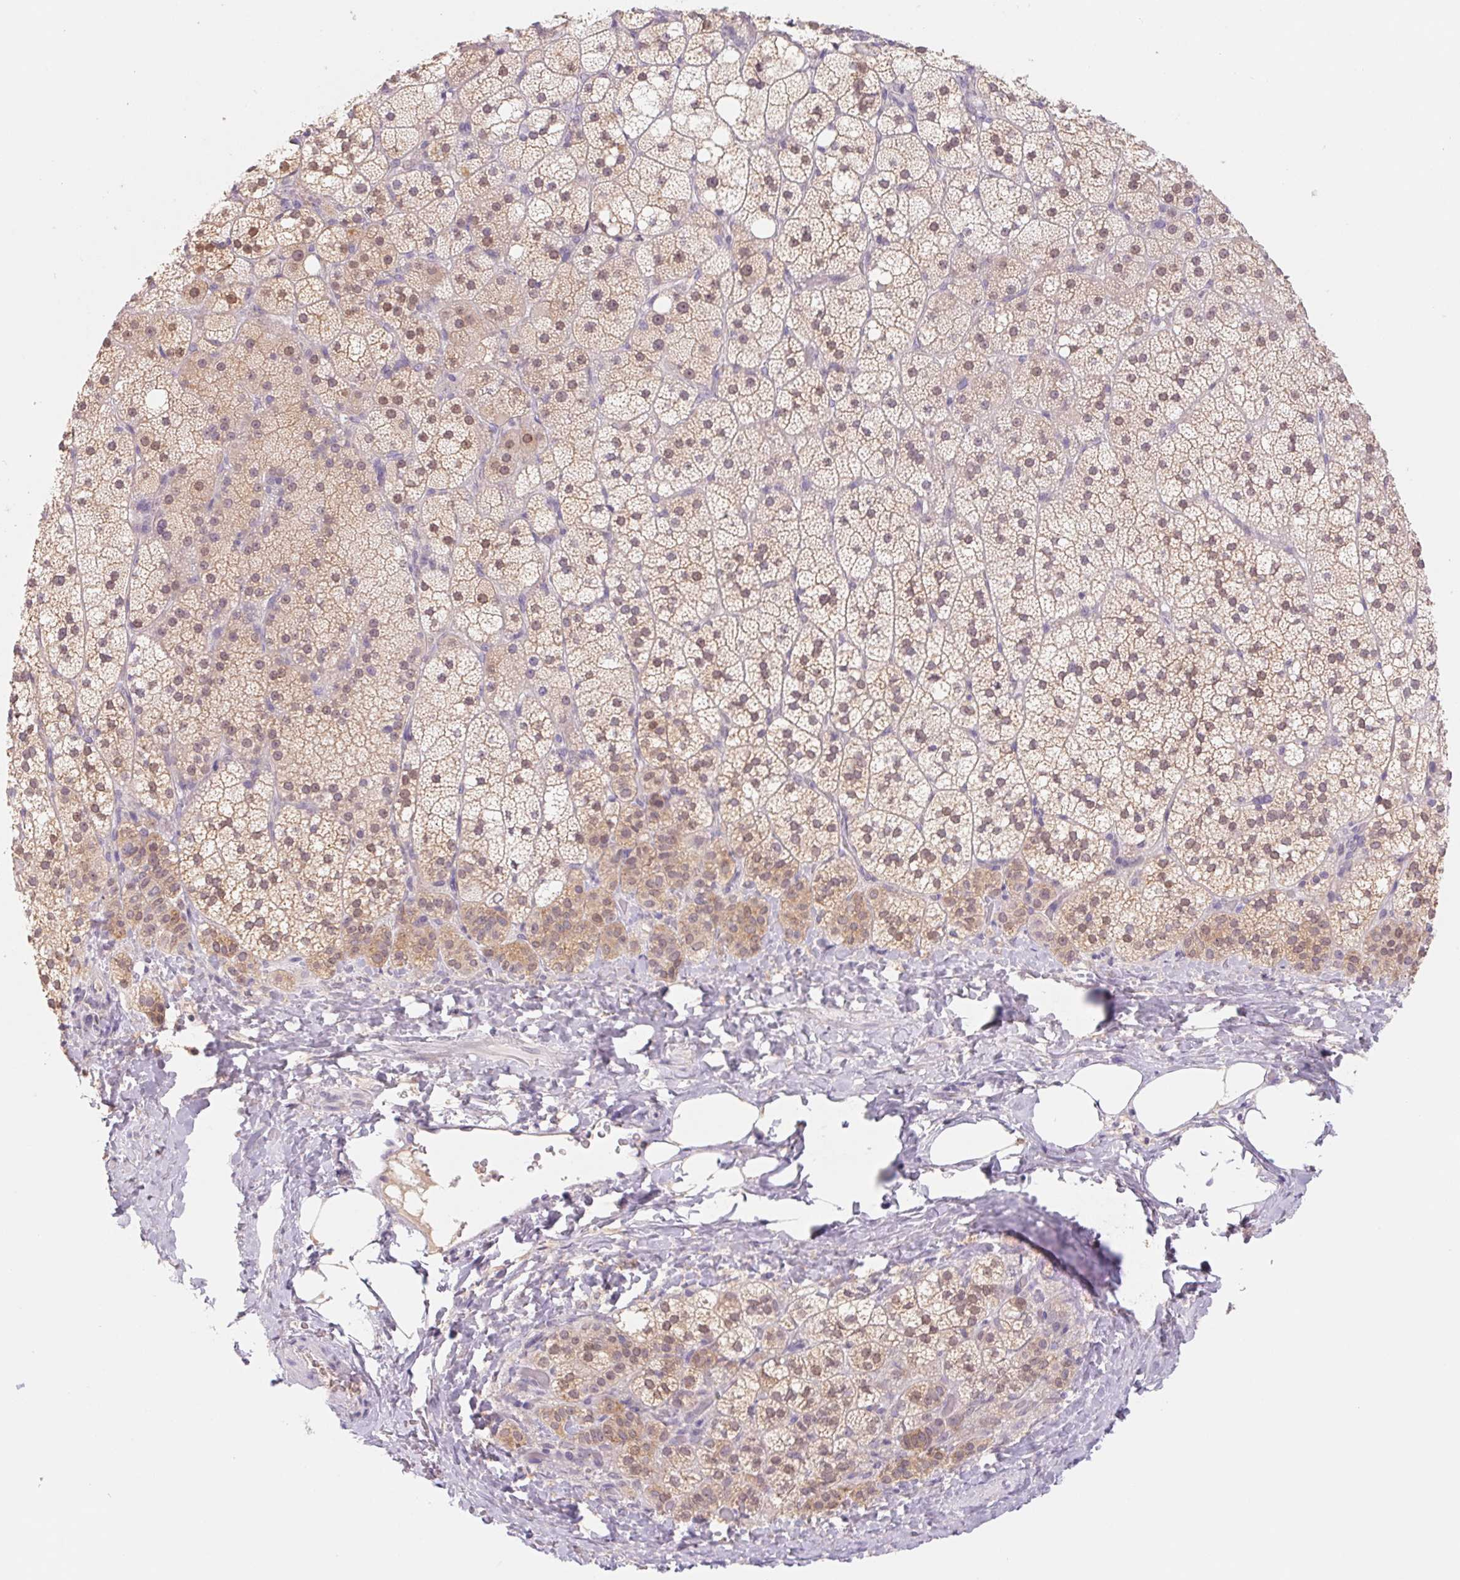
{"staining": {"intensity": "moderate", "quantity": "25%-75%", "location": "cytoplasmic/membranous"}, "tissue": "adrenal gland", "cell_type": "Glandular cells", "image_type": "normal", "snomed": [{"axis": "morphology", "description": "Normal tissue, NOS"}, {"axis": "topography", "description": "Adrenal gland"}], "caption": "The histopathology image reveals staining of benign adrenal gland, revealing moderate cytoplasmic/membranous protein expression (brown color) within glandular cells. Using DAB (brown) and hematoxylin (blue) stains, captured at high magnification using brightfield microscopy.", "gene": "PNMA8B", "patient": {"sex": "male", "age": 53}}